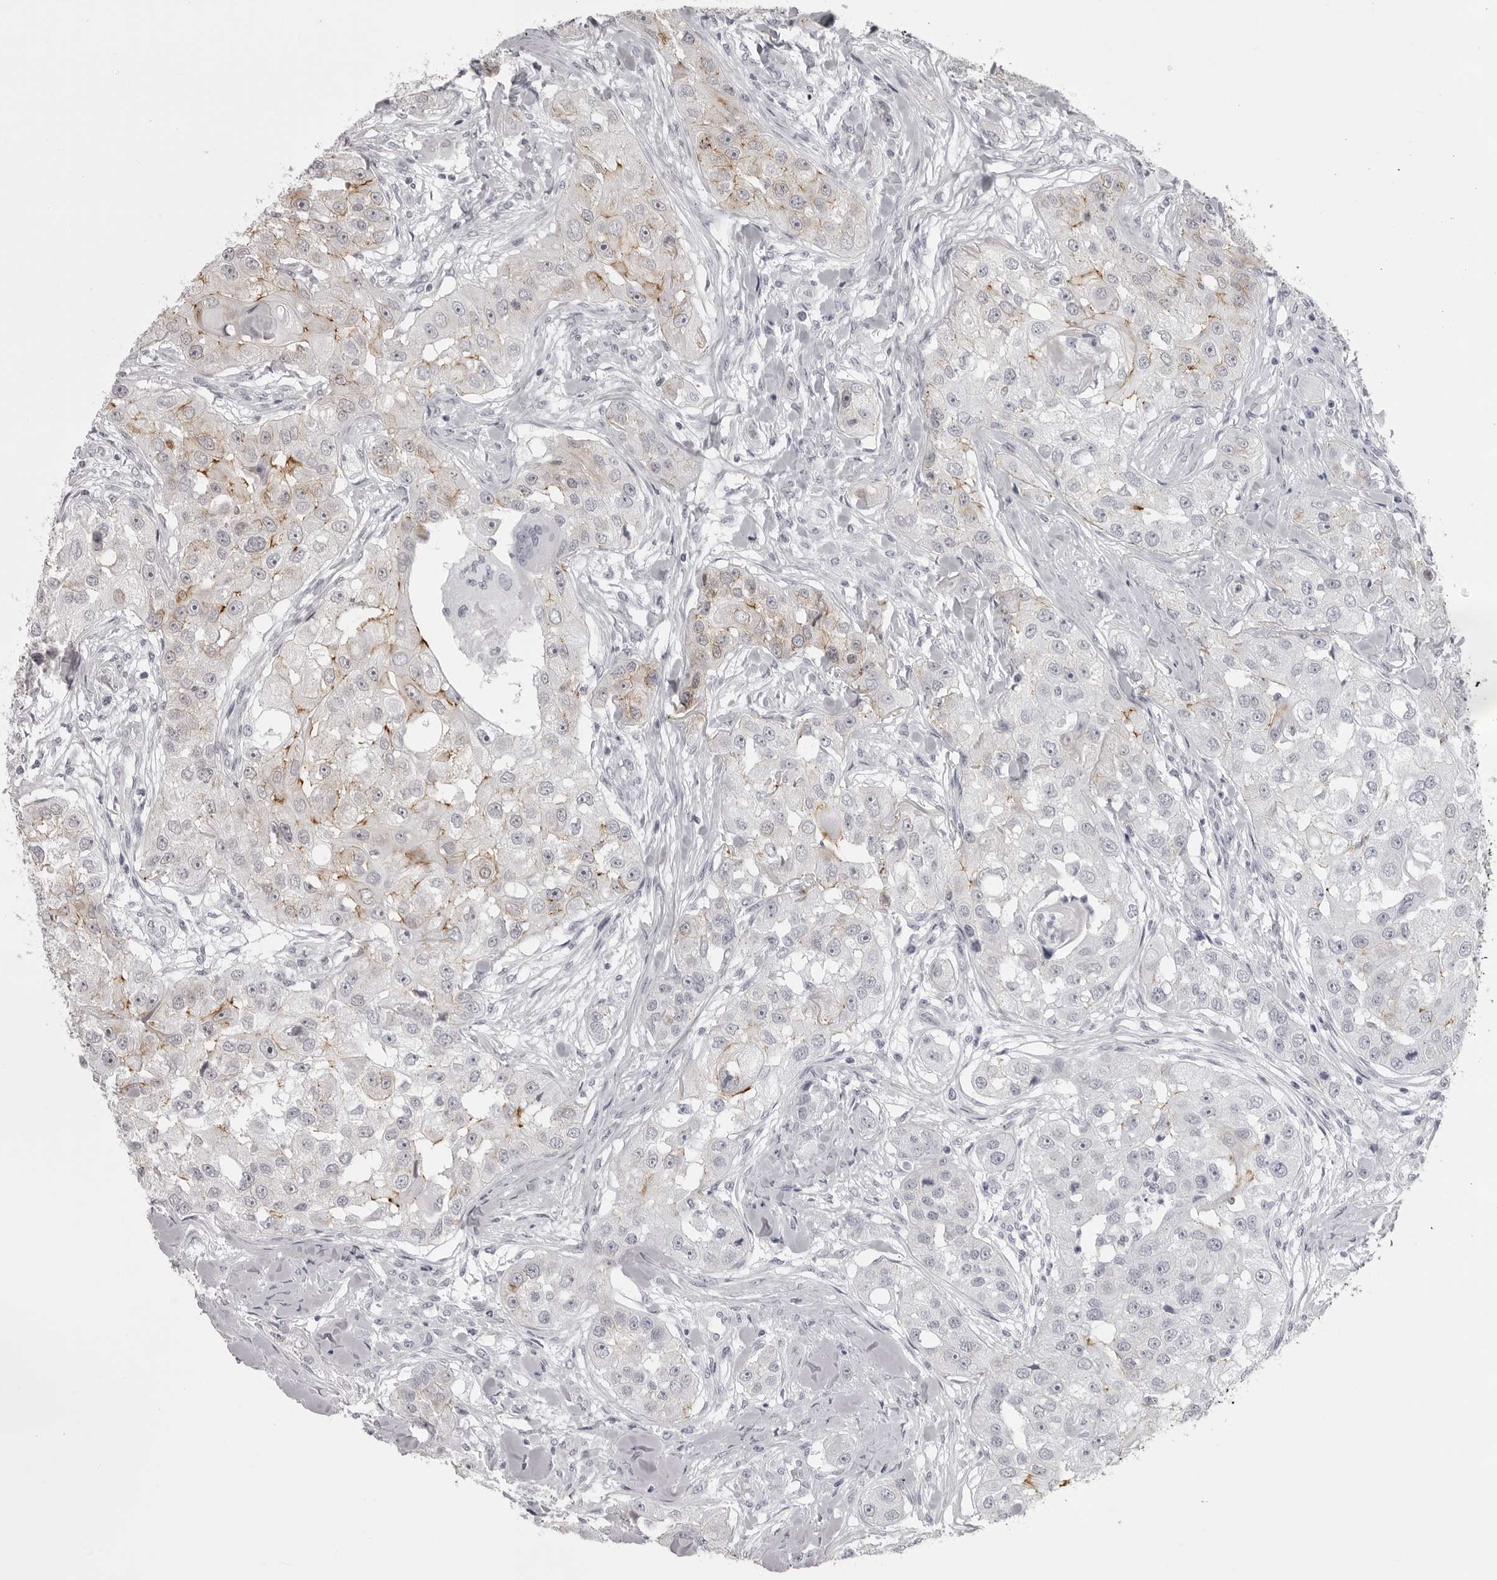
{"staining": {"intensity": "moderate", "quantity": "<25%", "location": "cytoplasmic/membranous"}, "tissue": "head and neck cancer", "cell_type": "Tumor cells", "image_type": "cancer", "snomed": [{"axis": "morphology", "description": "Normal tissue, NOS"}, {"axis": "morphology", "description": "Squamous cell carcinoma, NOS"}, {"axis": "topography", "description": "Skeletal muscle"}, {"axis": "topography", "description": "Head-Neck"}], "caption": "Immunohistochemistry (IHC) micrograph of neoplastic tissue: human head and neck squamous cell carcinoma stained using immunohistochemistry (IHC) demonstrates low levels of moderate protein expression localized specifically in the cytoplasmic/membranous of tumor cells, appearing as a cytoplasmic/membranous brown color.", "gene": "NUDT18", "patient": {"sex": "male", "age": 51}}